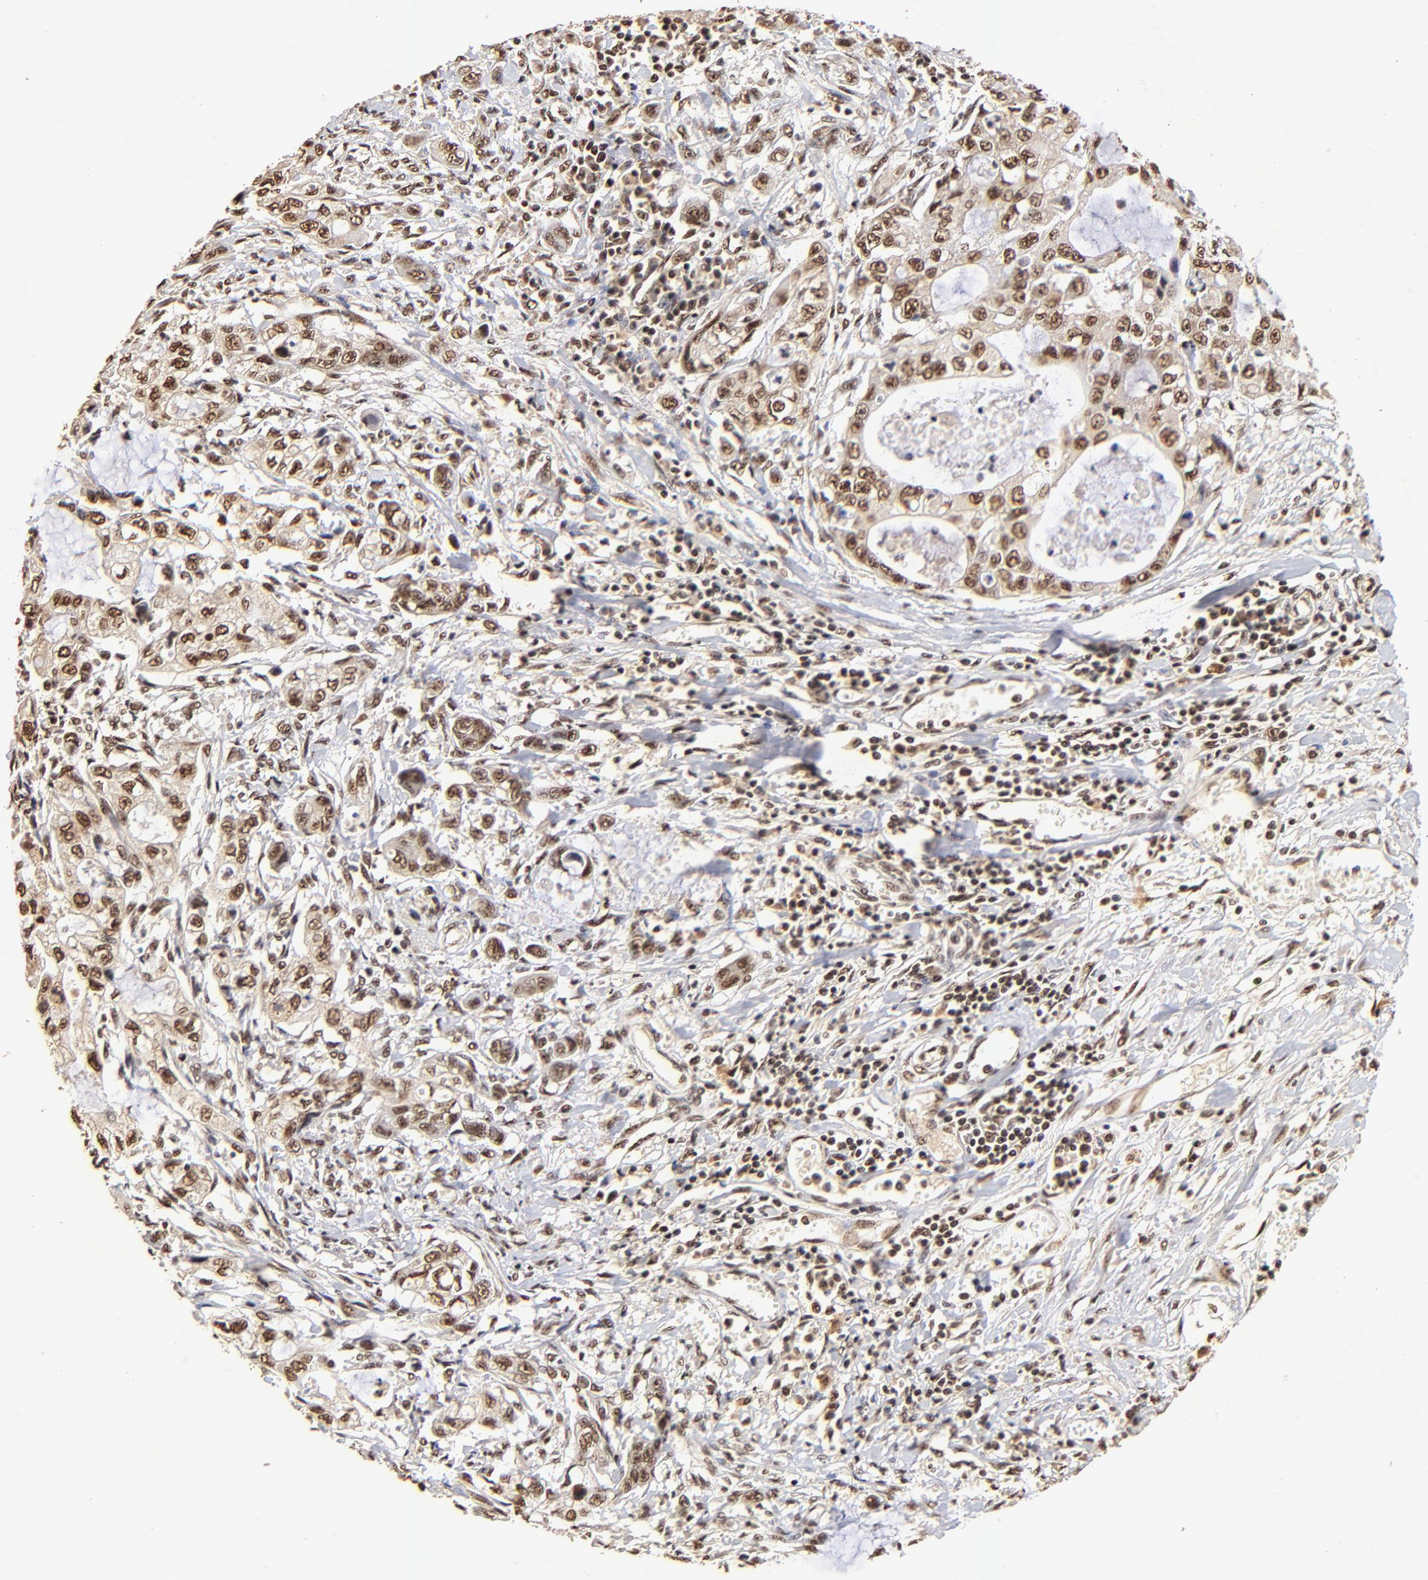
{"staining": {"intensity": "strong", "quantity": ">75%", "location": "cytoplasmic/membranous,nuclear"}, "tissue": "stomach cancer", "cell_type": "Tumor cells", "image_type": "cancer", "snomed": [{"axis": "morphology", "description": "Adenocarcinoma, NOS"}, {"axis": "topography", "description": "Stomach, upper"}], "caption": "Brown immunohistochemical staining in adenocarcinoma (stomach) shows strong cytoplasmic/membranous and nuclear positivity in approximately >75% of tumor cells.", "gene": "MED12", "patient": {"sex": "female", "age": 52}}